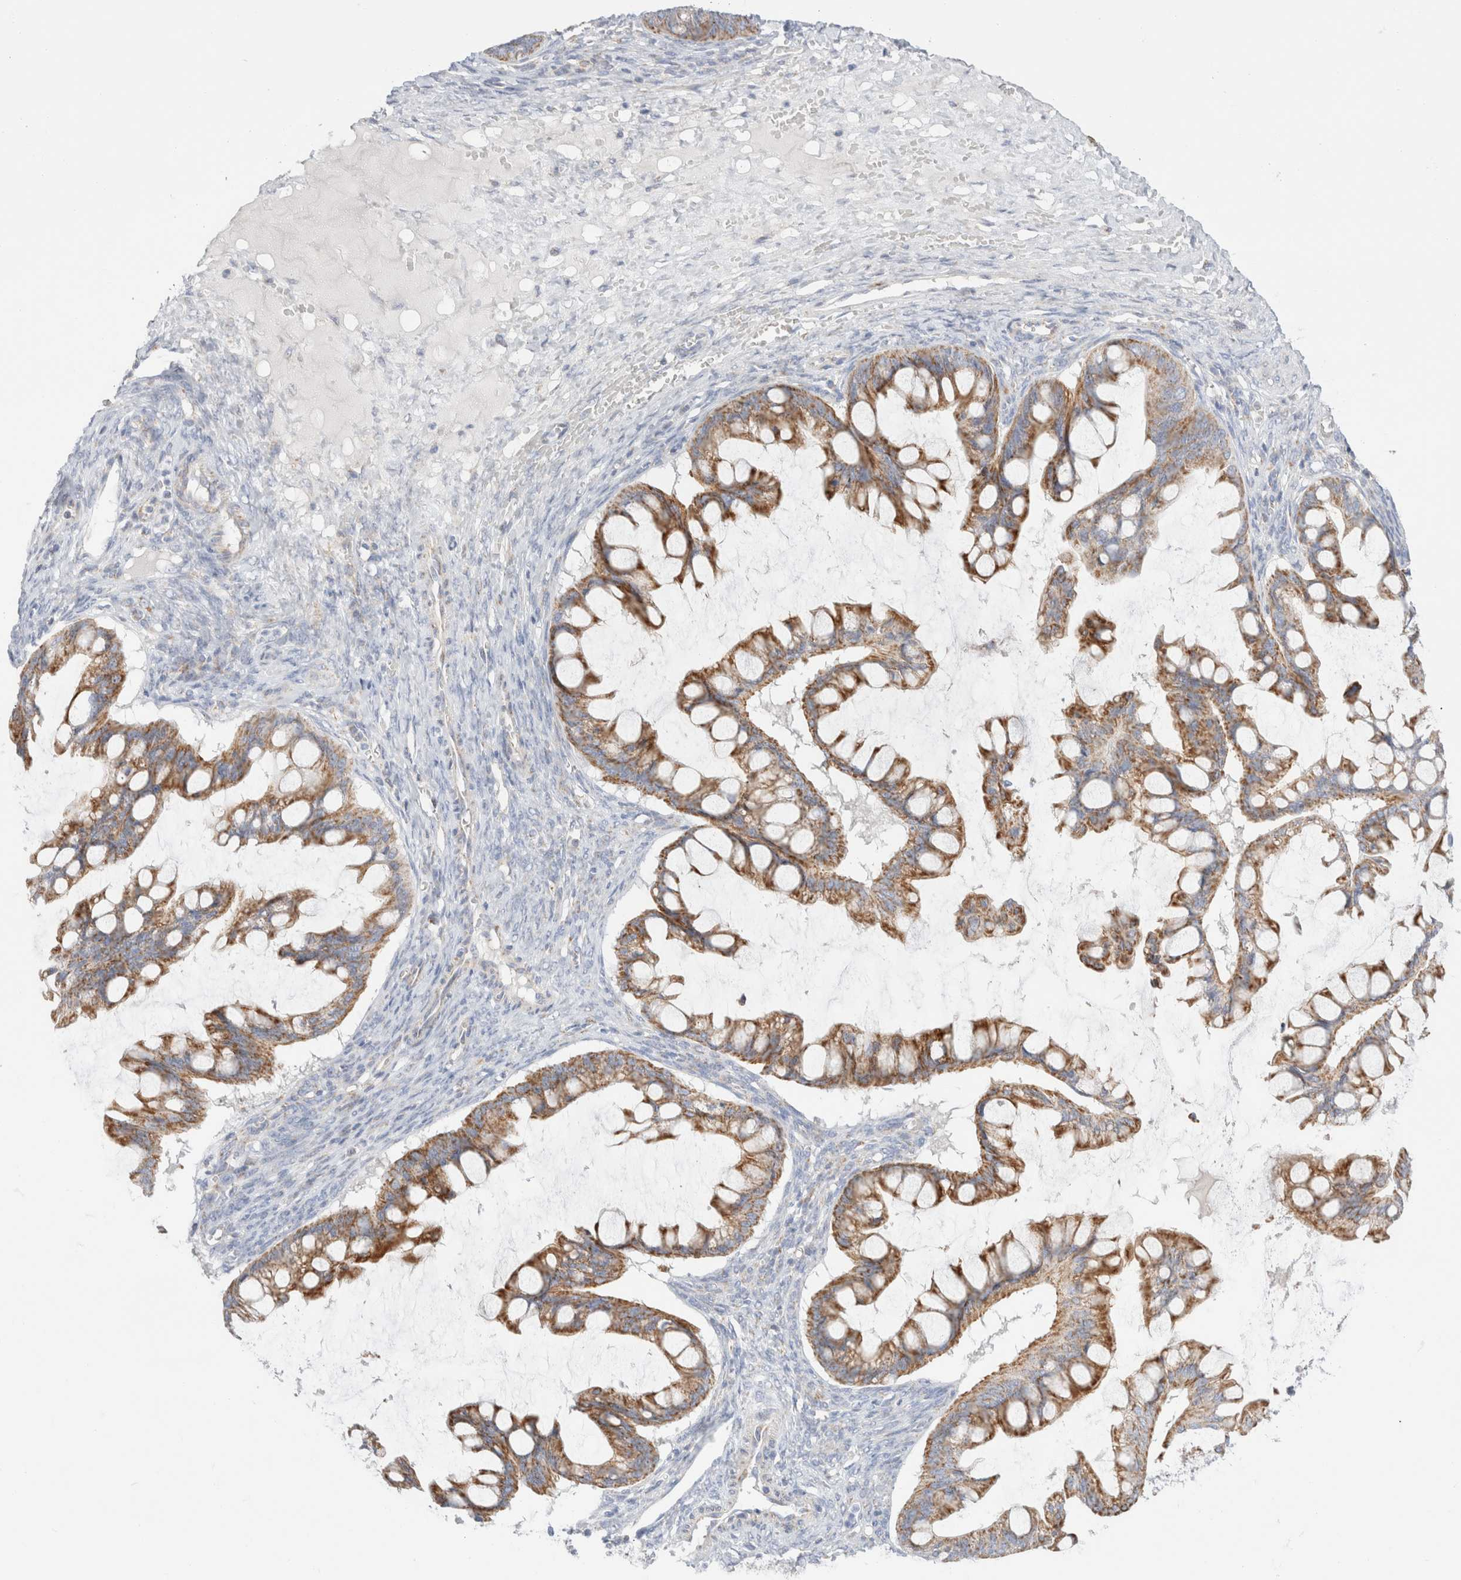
{"staining": {"intensity": "moderate", "quantity": ">75%", "location": "cytoplasmic/membranous"}, "tissue": "ovarian cancer", "cell_type": "Tumor cells", "image_type": "cancer", "snomed": [{"axis": "morphology", "description": "Cystadenocarcinoma, mucinous, NOS"}, {"axis": "topography", "description": "Ovary"}], "caption": "Tumor cells show medium levels of moderate cytoplasmic/membranous staining in approximately >75% of cells in ovarian cancer. (Stains: DAB in brown, nuclei in blue, Microscopy: brightfield microscopy at high magnification).", "gene": "ATP6V1C1", "patient": {"sex": "female", "age": 73}}